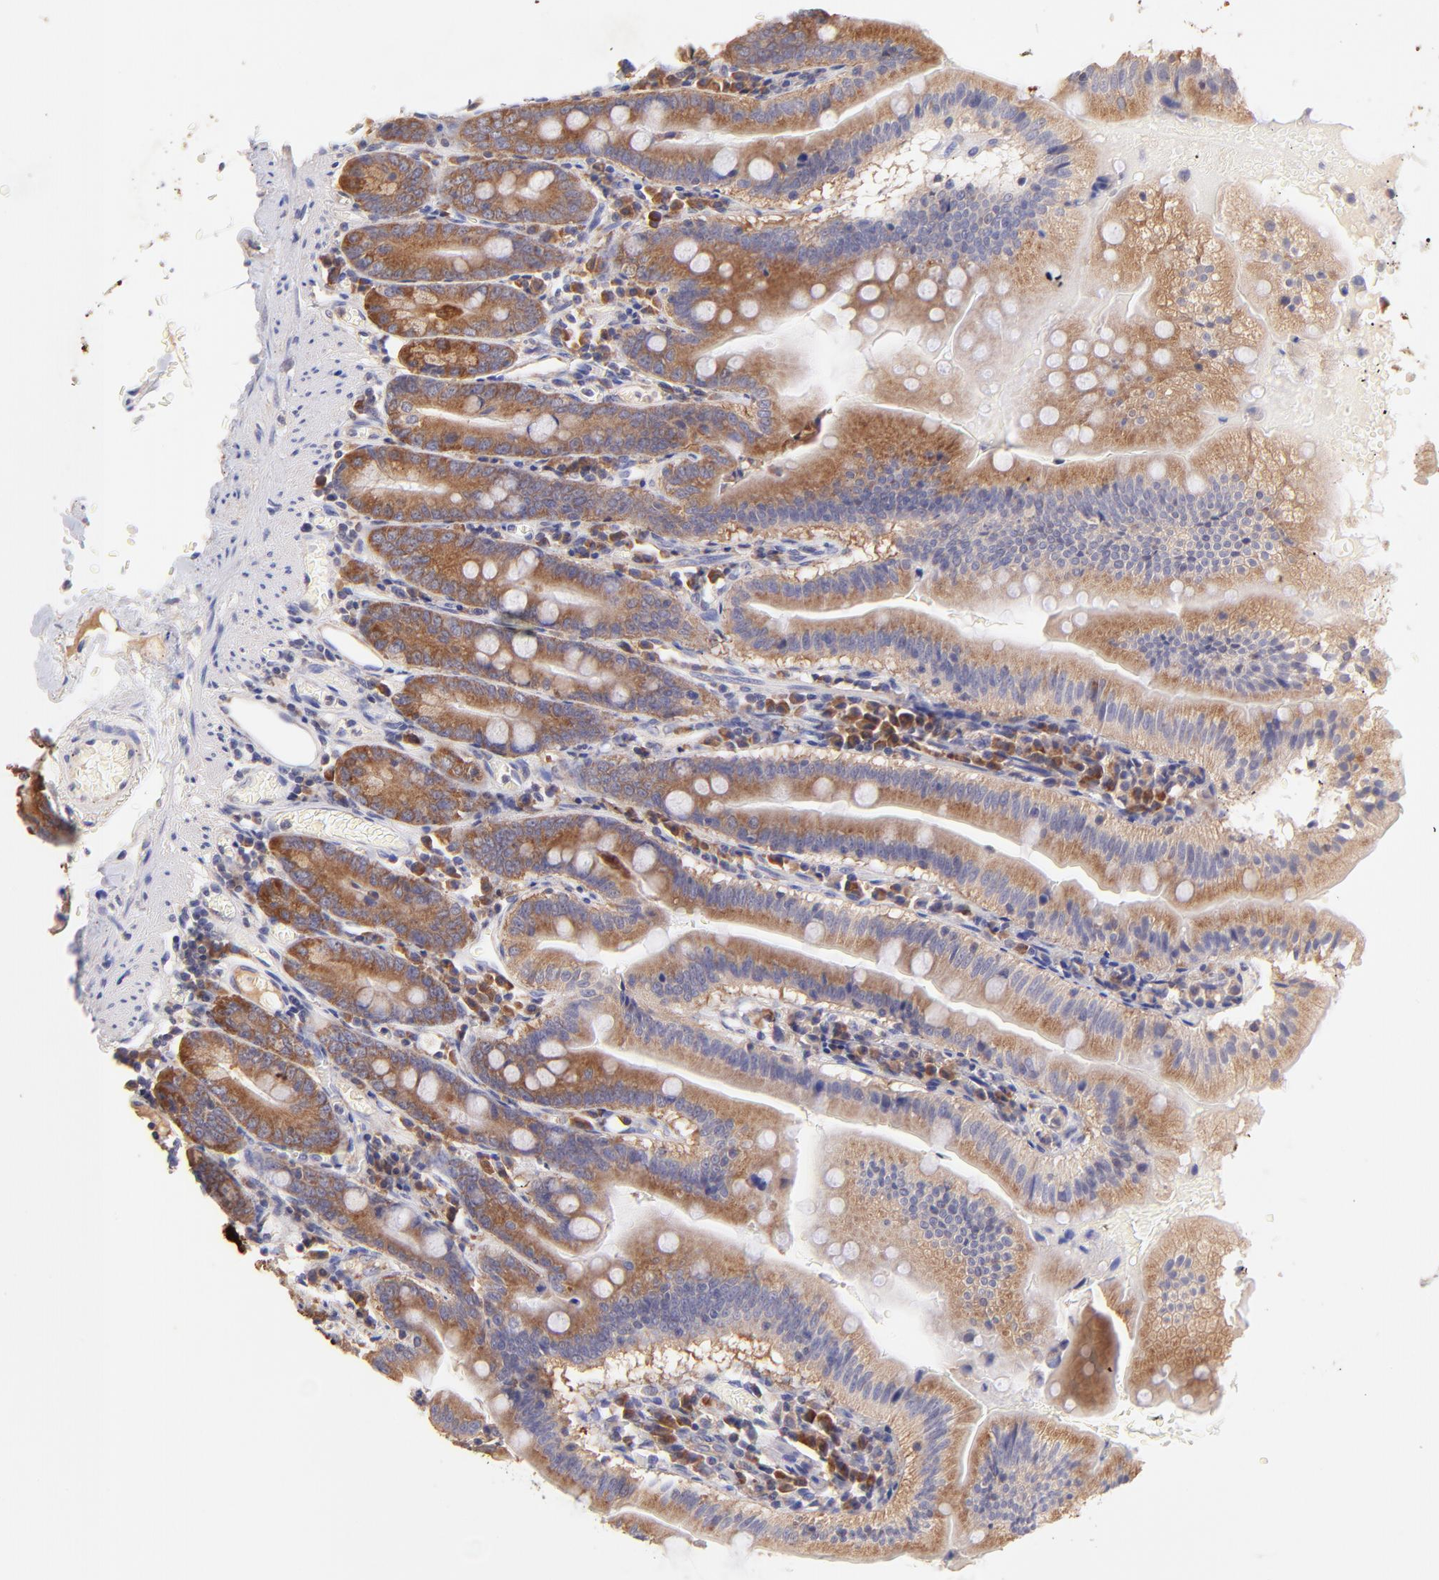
{"staining": {"intensity": "moderate", "quantity": ">75%", "location": "cytoplasmic/membranous"}, "tissue": "small intestine", "cell_type": "Glandular cells", "image_type": "normal", "snomed": [{"axis": "morphology", "description": "Normal tissue, NOS"}, {"axis": "topography", "description": "Small intestine"}], "caption": "Immunohistochemistry (IHC) of normal human small intestine shows medium levels of moderate cytoplasmic/membranous positivity in approximately >75% of glandular cells.", "gene": "RPL11", "patient": {"sex": "male", "age": 71}}